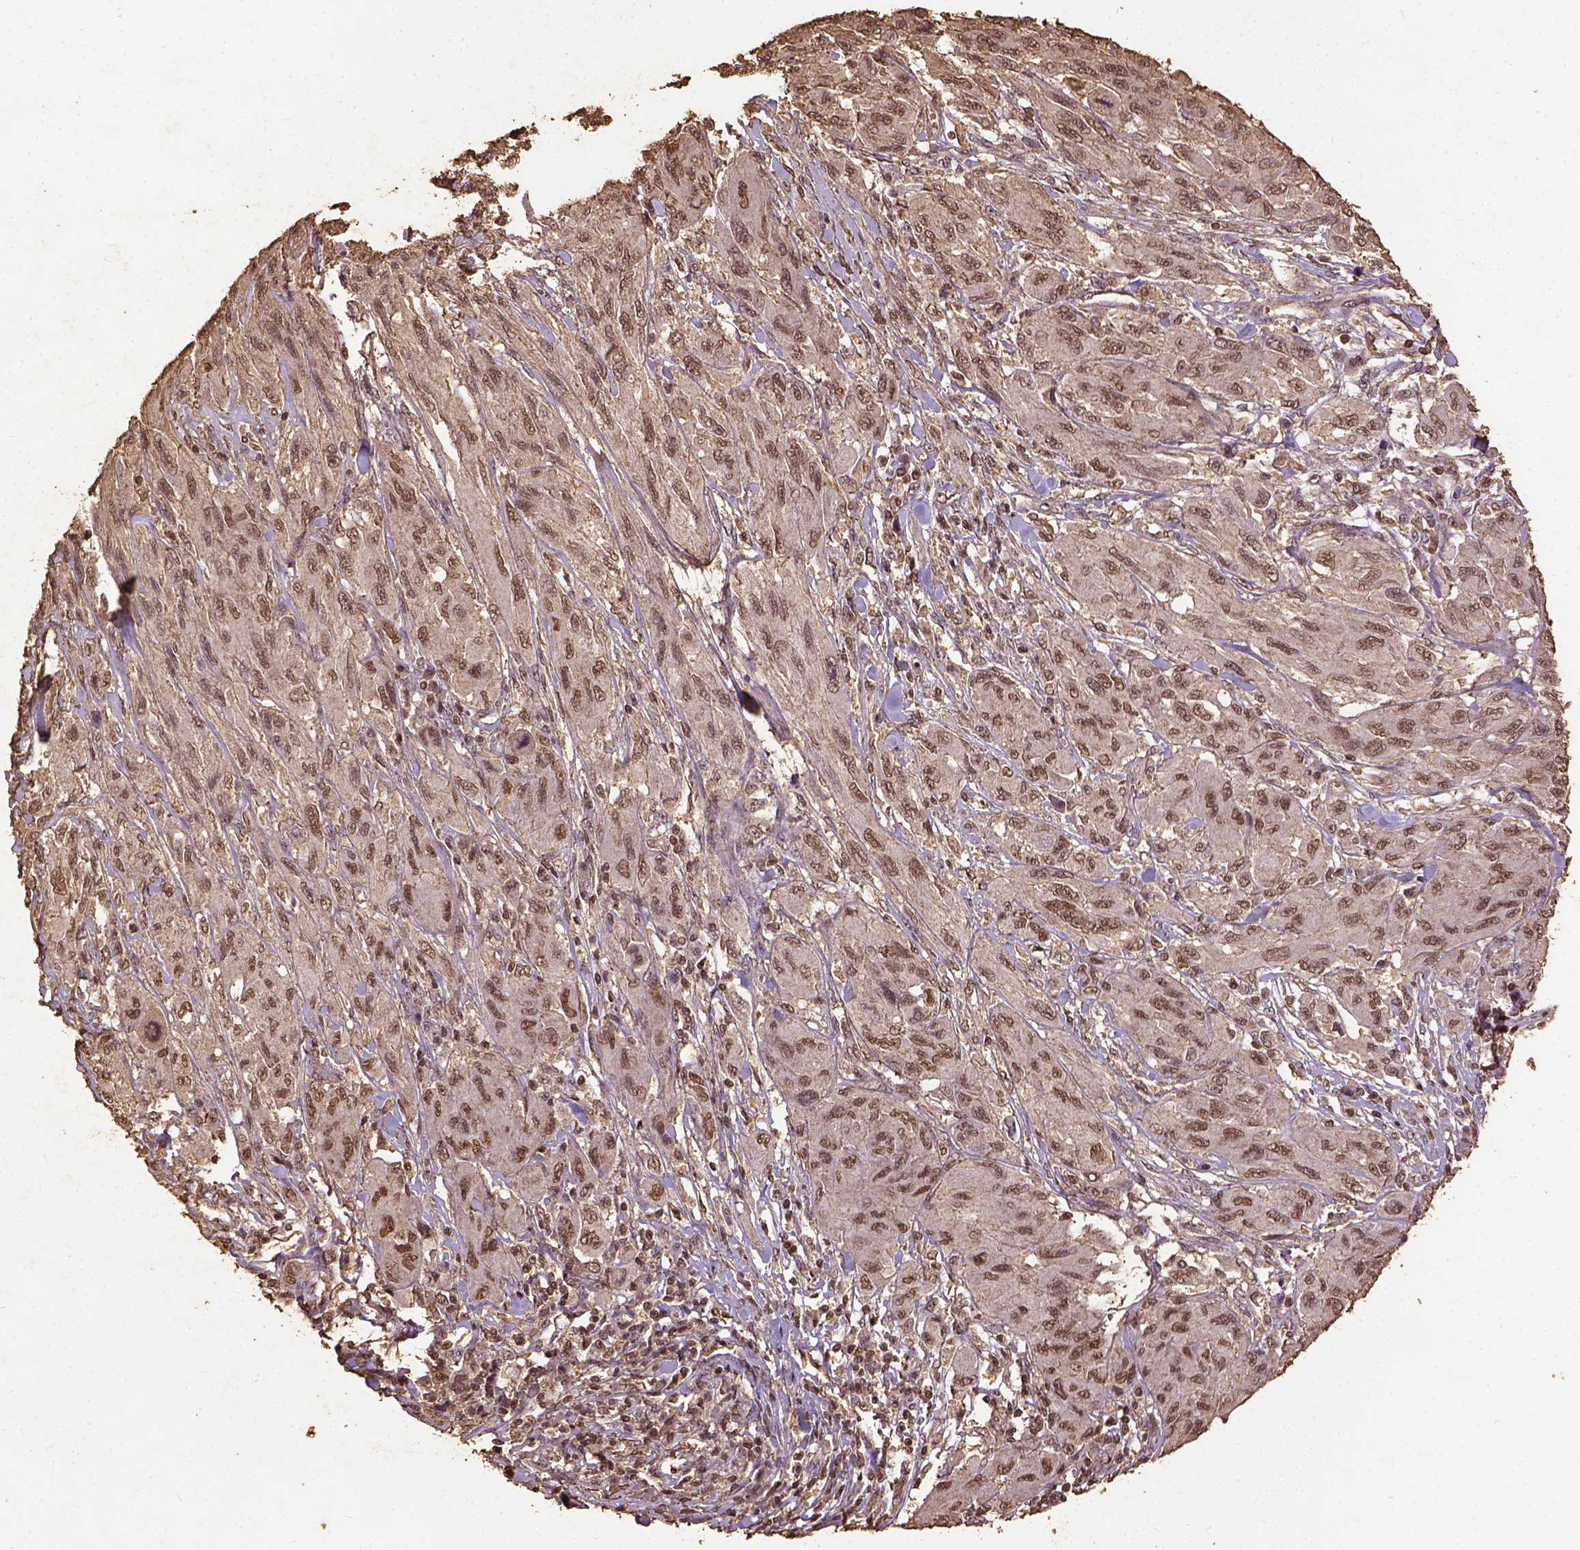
{"staining": {"intensity": "moderate", "quantity": ">75%", "location": "nuclear"}, "tissue": "melanoma", "cell_type": "Tumor cells", "image_type": "cancer", "snomed": [{"axis": "morphology", "description": "Malignant melanoma, NOS"}, {"axis": "topography", "description": "Skin"}], "caption": "Malignant melanoma stained with a brown dye reveals moderate nuclear positive positivity in approximately >75% of tumor cells.", "gene": "NACC1", "patient": {"sex": "female", "age": 91}}